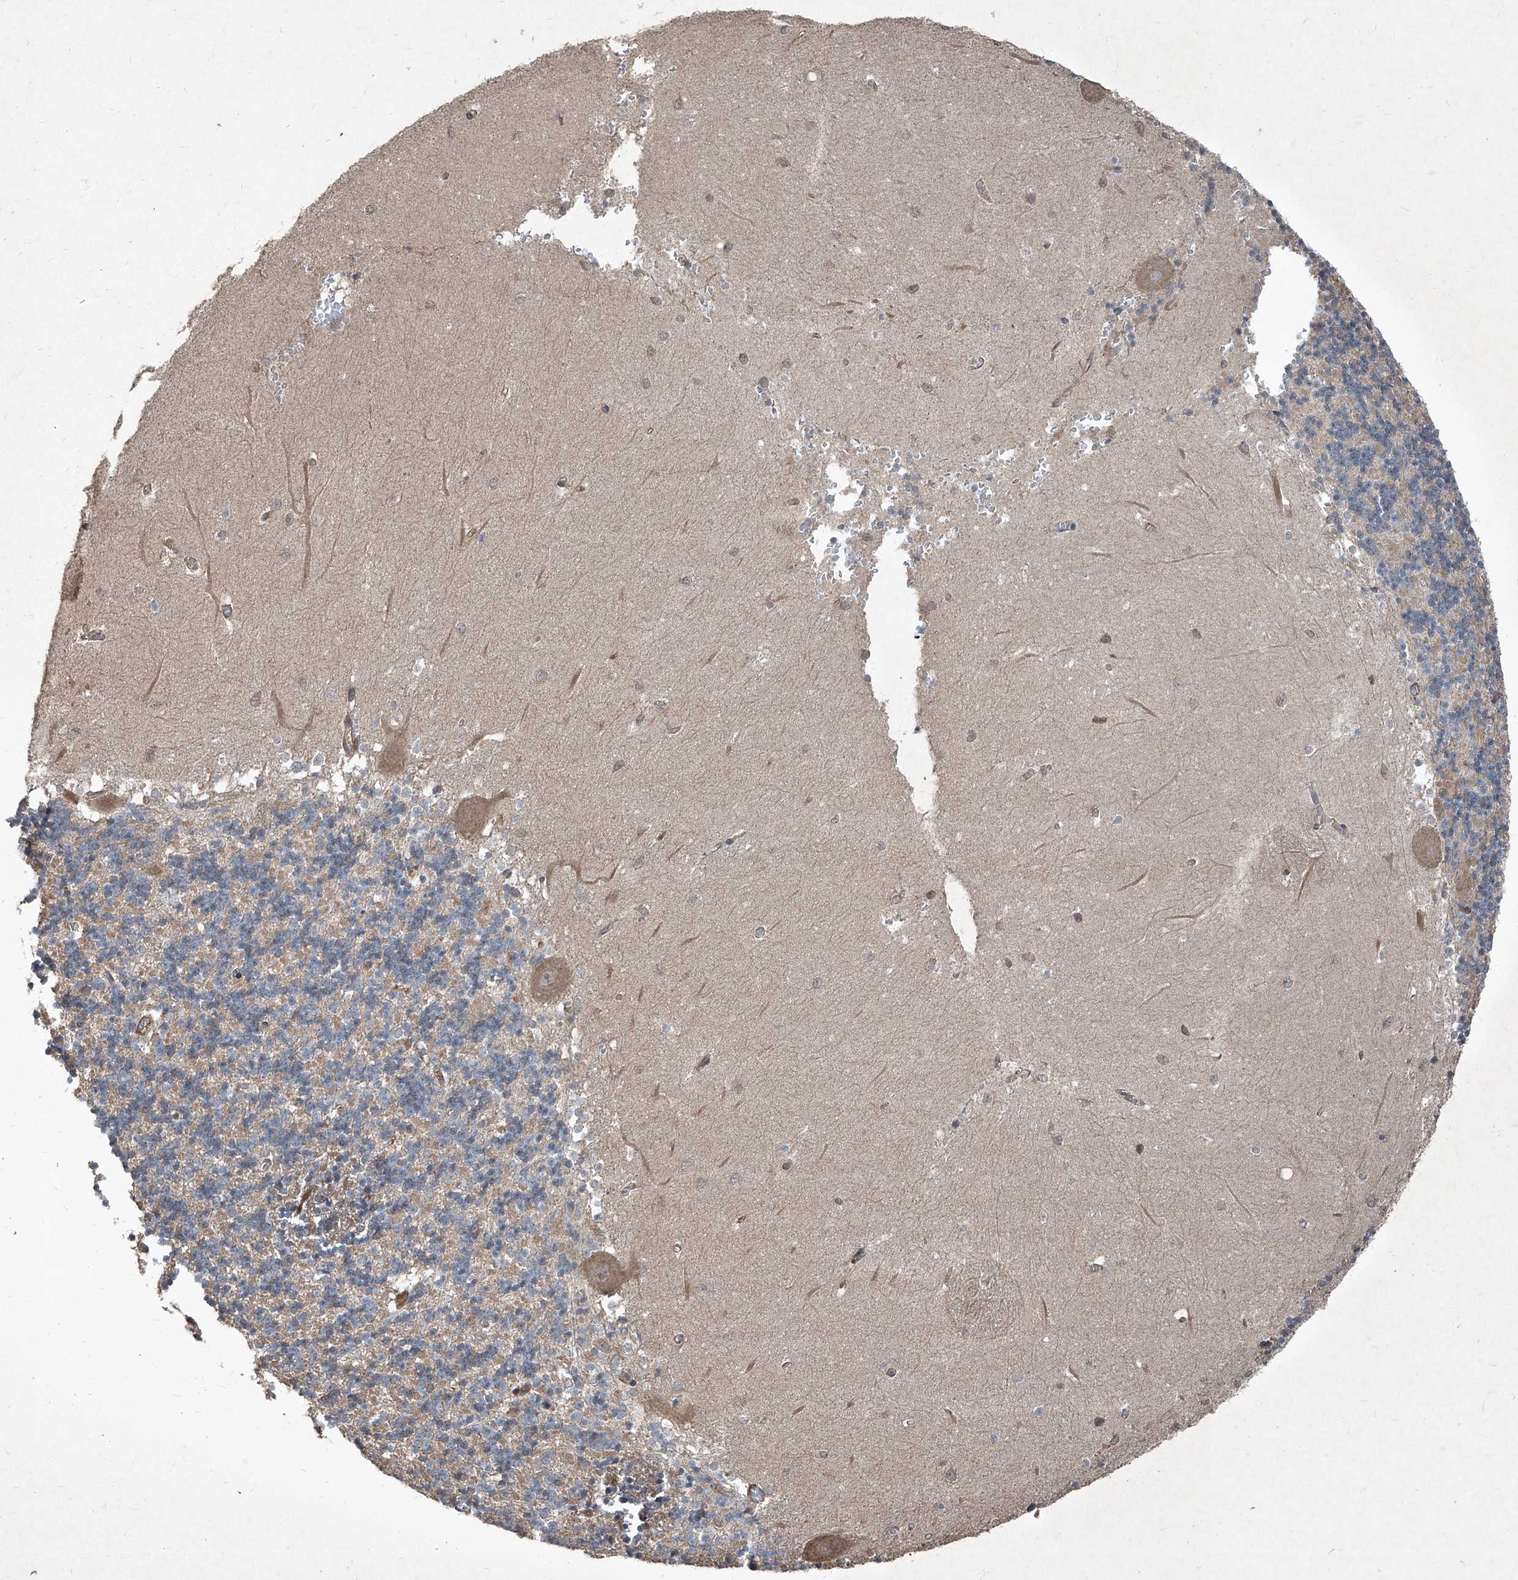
{"staining": {"intensity": "moderate", "quantity": "25%-75%", "location": "cytoplasmic/membranous"}, "tissue": "cerebellum", "cell_type": "Cells in granular layer", "image_type": "normal", "snomed": [{"axis": "morphology", "description": "Normal tissue, NOS"}, {"axis": "topography", "description": "Cerebellum"}], "caption": "This image reveals immunohistochemistry (IHC) staining of unremarkable cerebellum, with medium moderate cytoplasmic/membranous positivity in approximately 25%-75% of cells in granular layer.", "gene": "CCN1", "patient": {"sex": "male", "age": 37}}